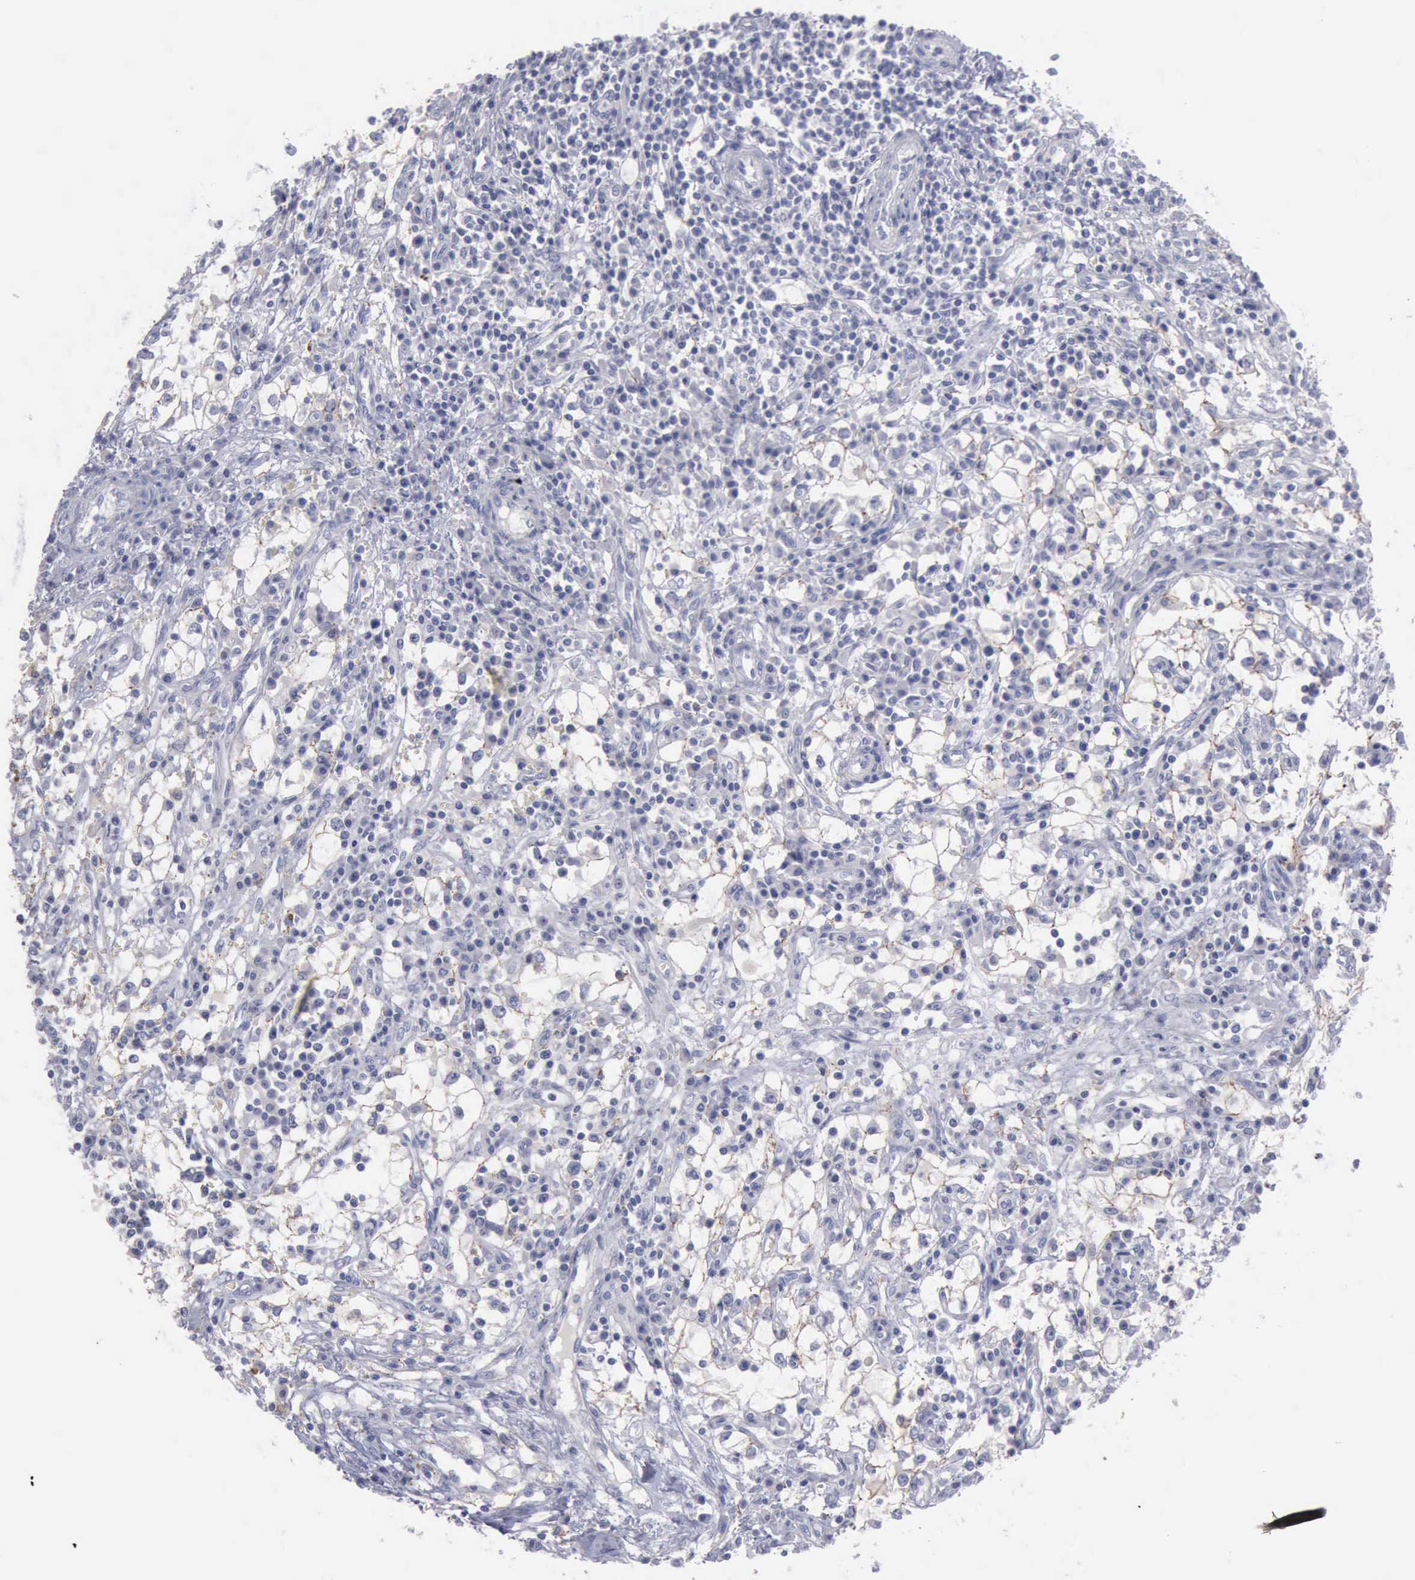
{"staining": {"intensity": "weak", "quantity": "<25%", "location": "cytoplasmic/membranous"}, "tissue": "renal cancer", "cell_type": "Tumor cells", "image_type": "cancer", "snomed": [{"axis": "morphology", "description": "Adenocarcinoma, NOS"}, {"axis": "topography", "description": "Kidney"}], "caption": "The immunohistochemistry micrograph has no significant expression in tumor cells of renal cancer tissue.", "gene": "CDH2", "patient": {"sex": "male", "age": 82}}